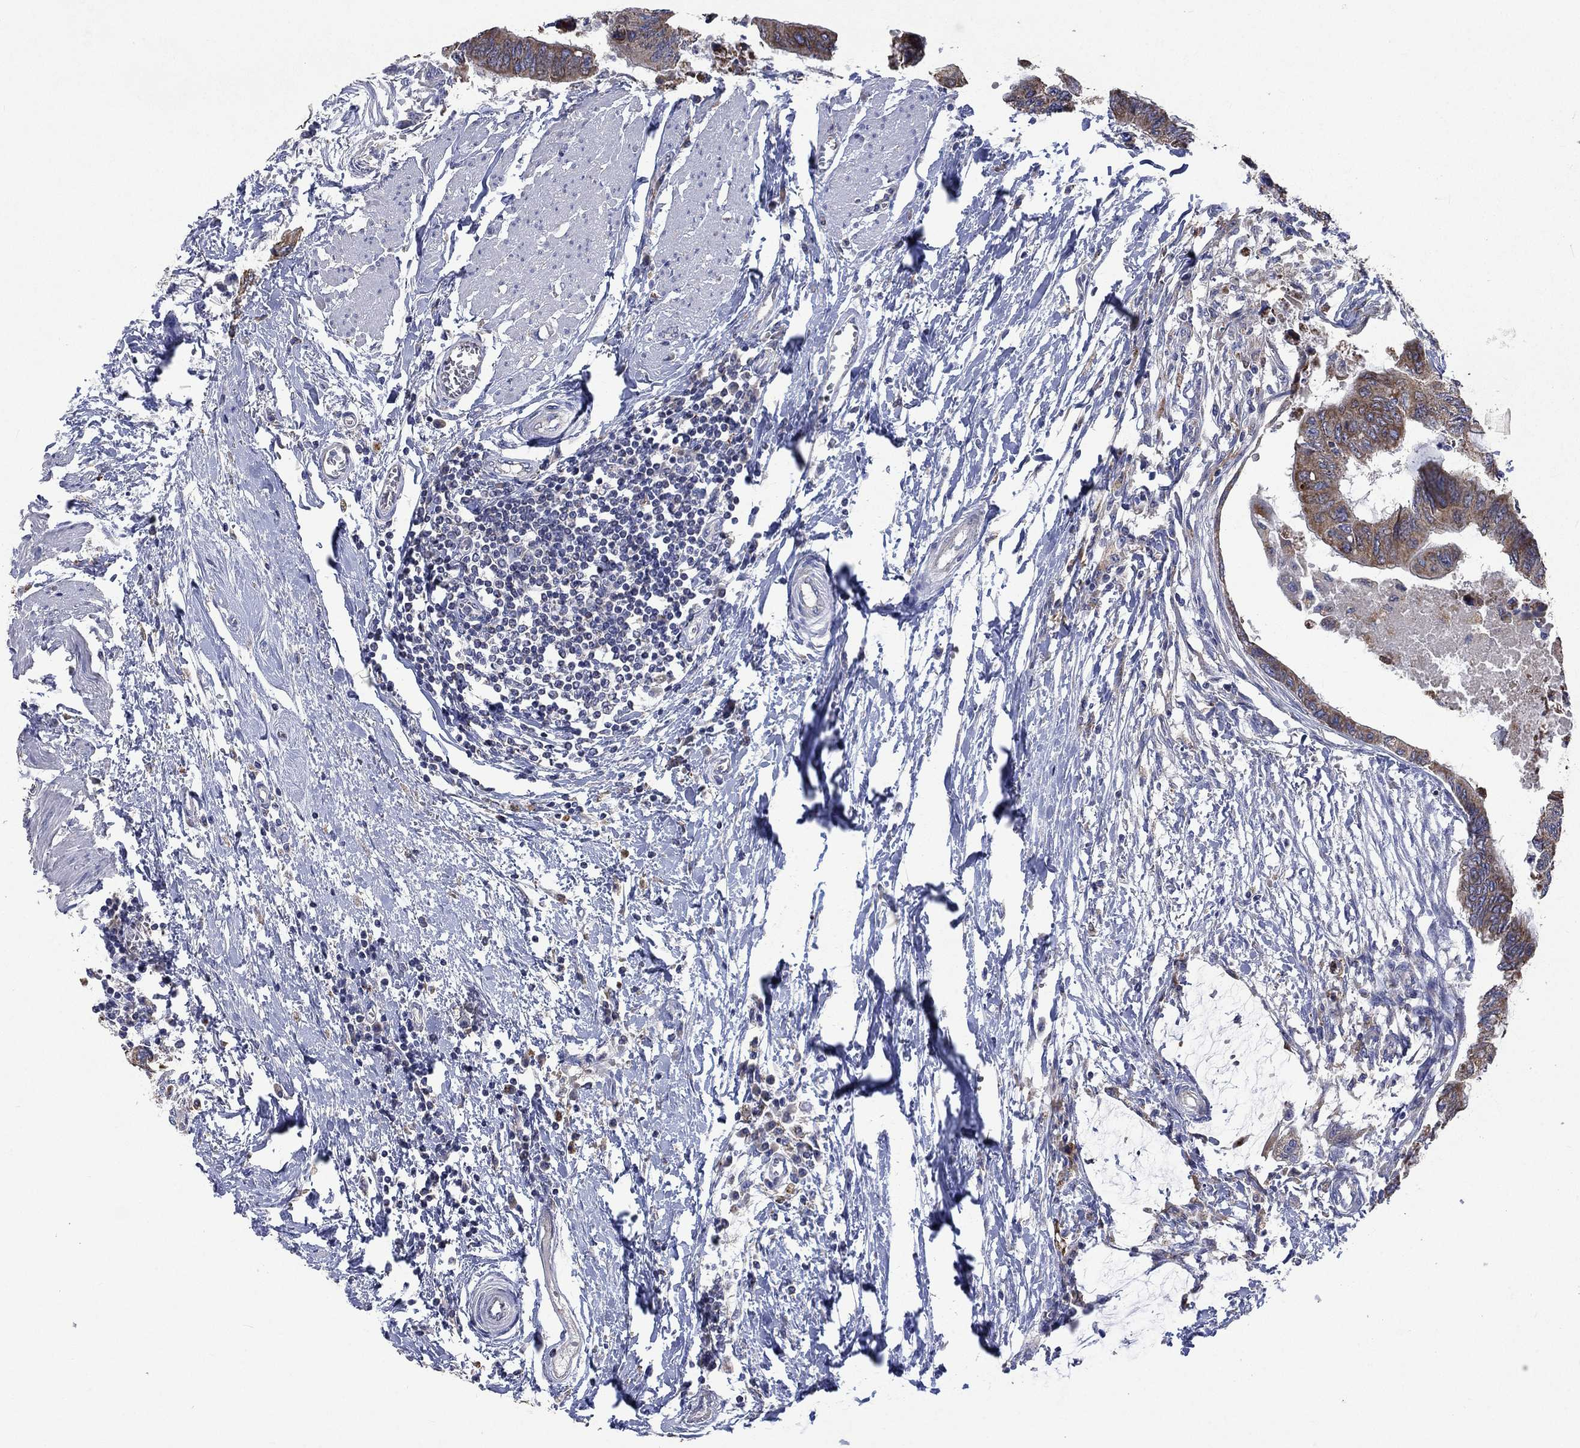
{"staining": {"intensity": "moderate", "quantity": ">75%", "location": "cytoplasmic/membranous"}, "tissue": "colorectal cancer", "cell_type": "Tumor cells", "image_type": "cancer", "snomed": [{"axis": "morphology", "description": "Normal tissue, NOS"}, {"axis": "morphology", "description": "Adenocarcinoma, NOS"}, {"axis": "topography", "description": "Rectum"}, {"axis": "topography", "description": "Peripheral nerve tissue"}], "caption": "Brown immunohistochemical staining in human adenocarcinoma (colorectal) exhibits moderate cytoplasmic/membranous positivity in approximately >75% of tumor cells. The protein is stained brown, and the nuclei are stained in blue (DAB IHC with brightfield microscopy, high magnification).", "gene": "UGT8", "patient": {"sex": "male", "age": 92}}